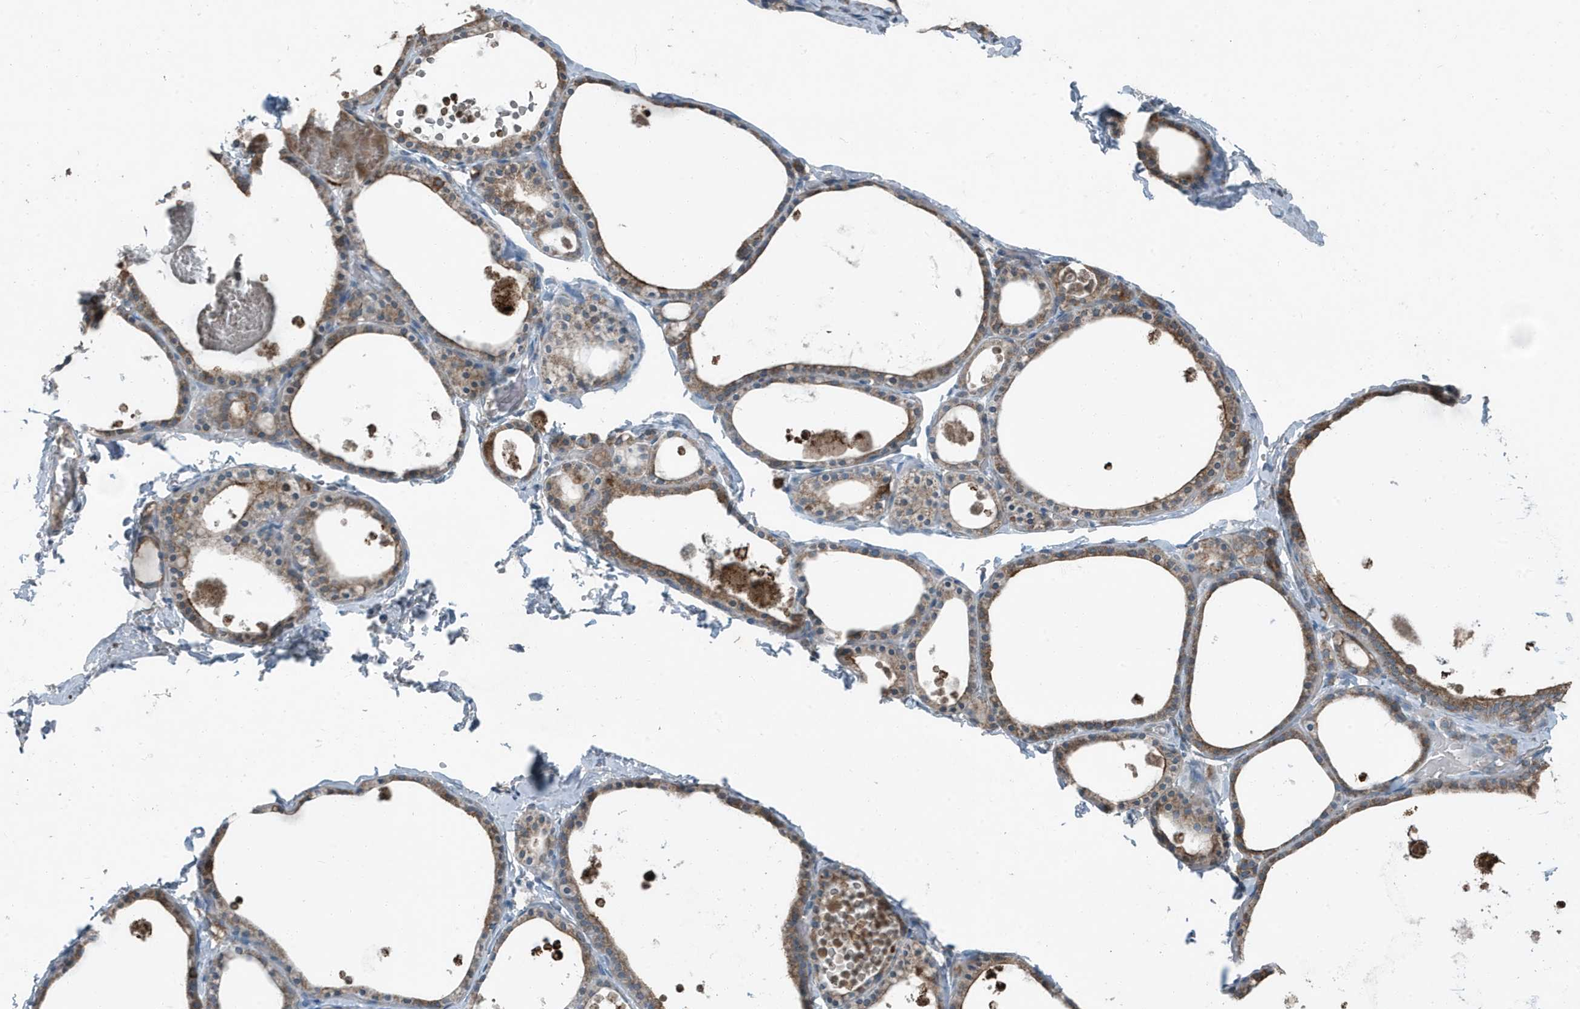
{"staining": {"intensity": "moderate", "quantity": ">75%", "location": "cytoplasmic/membranous"}, "tissue": "thyroid gland", "cell_type": "Glandular cells", "image_type": "normal", "snomed": [{"axis": "morphology", "description": "Normal tissue, NOS"}, {"axis": "topography", "description": "Thyroid gland"}], "caption": "Immunohistochemical staining of unremarkable human thyroid gland displays medium levels of moderate cytoplasmic/membranous staining in about >75% of glandular cells. Nuclei are stained in blue.", "gene": "MT", "patient": {"sex": "male", "age": 56}}